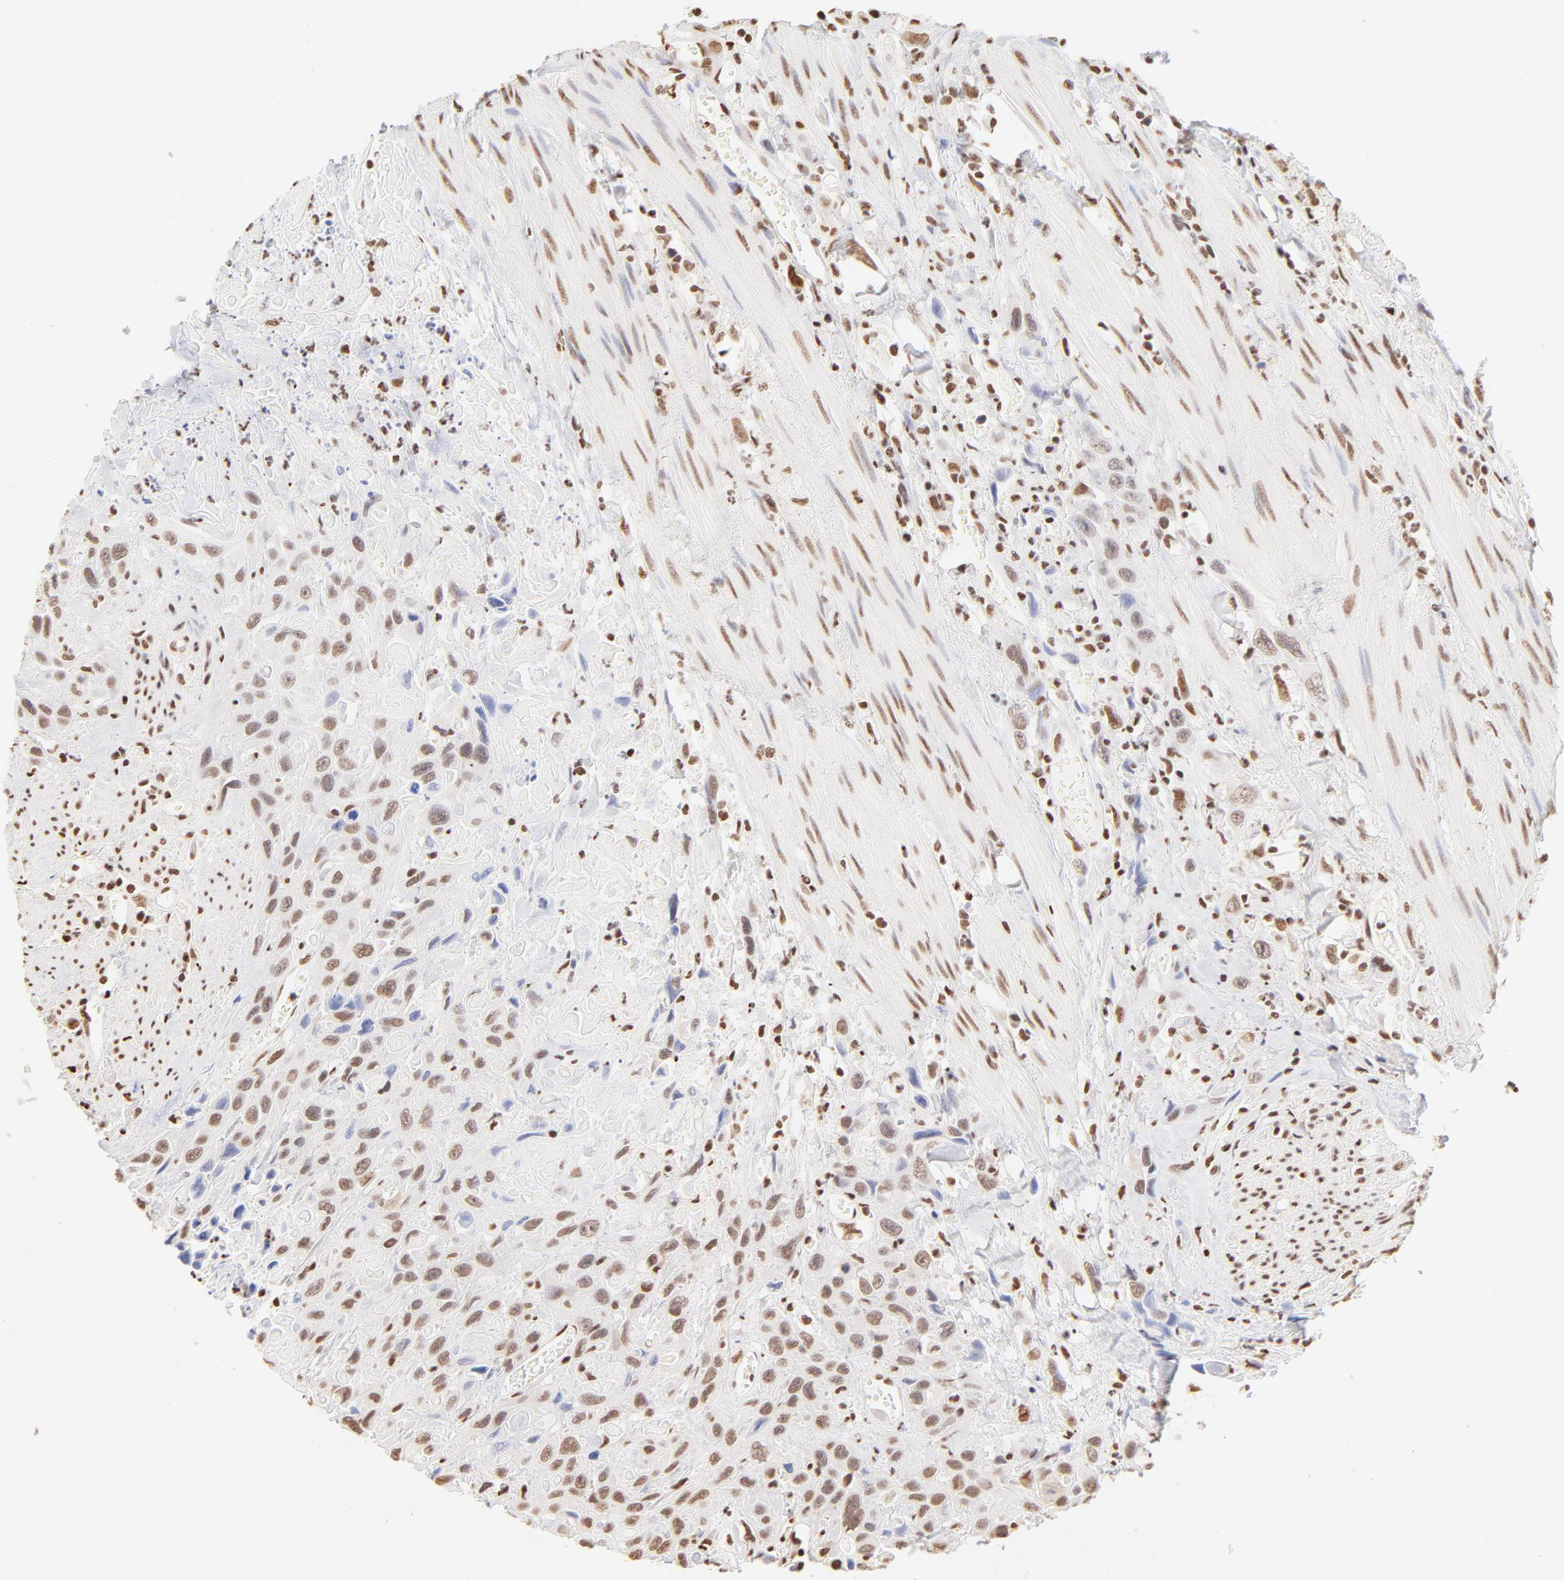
{"staining": {"intensity": "moderate", "quantity": ">75%", "location": "nuclear"}, "tissue": "urothelial cancer", "cell_type": "Tumor cells", "image_type": "cancer", "snomed": [{"axis": "morphology", "description": "Urothelial carcinoma, High grade"}, {"axis": "topography", "description": "Urinary bladder"}], "caption": "A histopathology image of urothelial carcinoma (high-grade) stained for a protein displays moderate nuclear brown staining in tumor cells.", "gene": "ZNF540", "patient": {"sex": "female", "age": 84}}